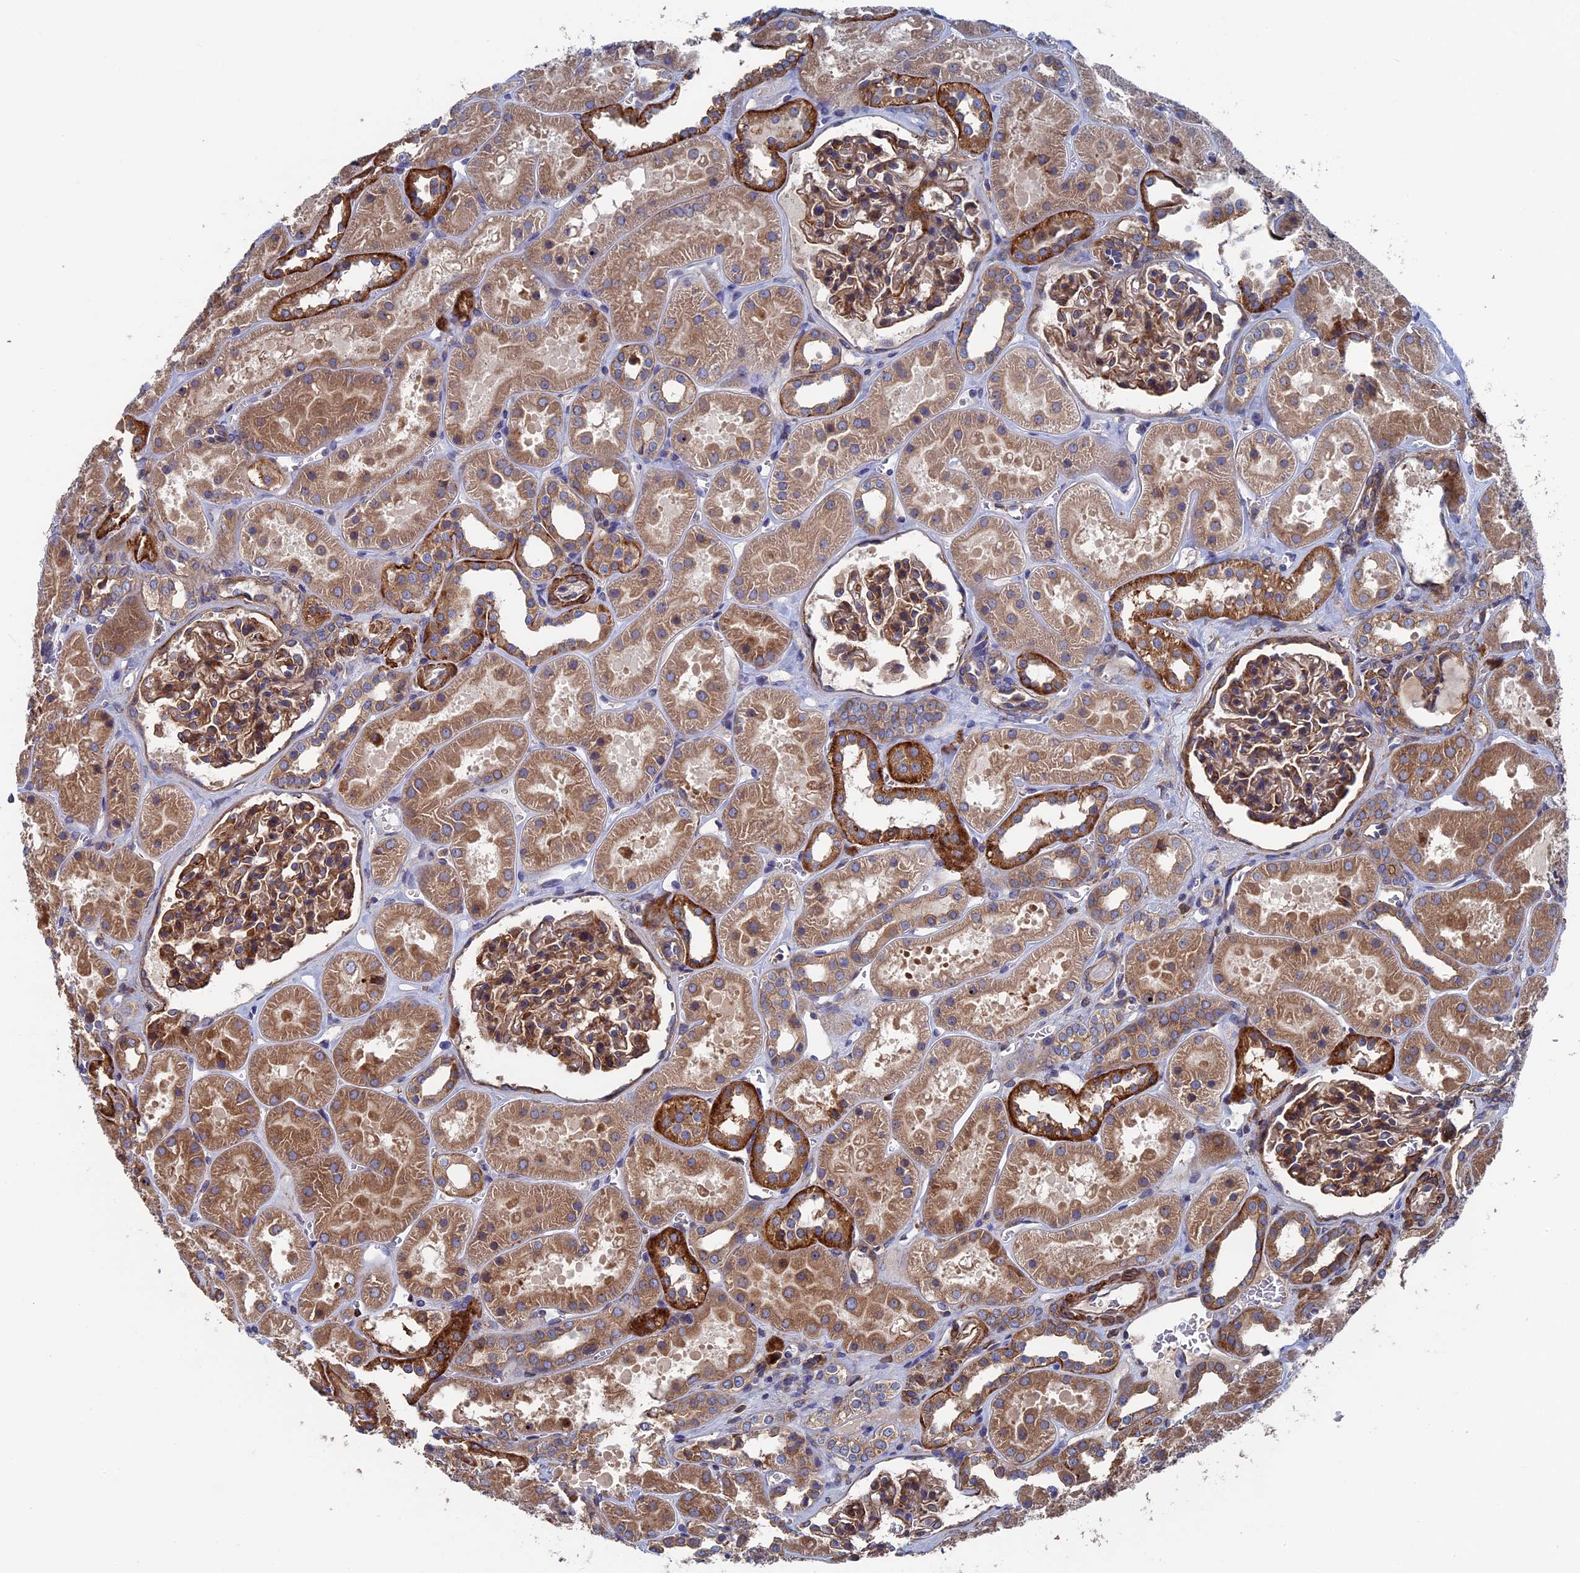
{"staining": {"intensity": "strong", "quantity": "25%-75%", "location": "cytoplasmic/membranous"}, "tissue": "kidney", "cell_type": "Cells in glomeruli", "image_type": "normal", "snomed": [{"axis": "morphology", "description": "Normal tissue, NOS"}, {"axis": "topography", "description": "Kidney"}], "caption": "Strong cytoplasmic/membranous staining for a protein is identified in about 25%-75% of cells in glomeruli of benign kidney using immunohistochemistry.", "gene": "DNAJC3", "patient": {"sex": "female", "age": 41}}